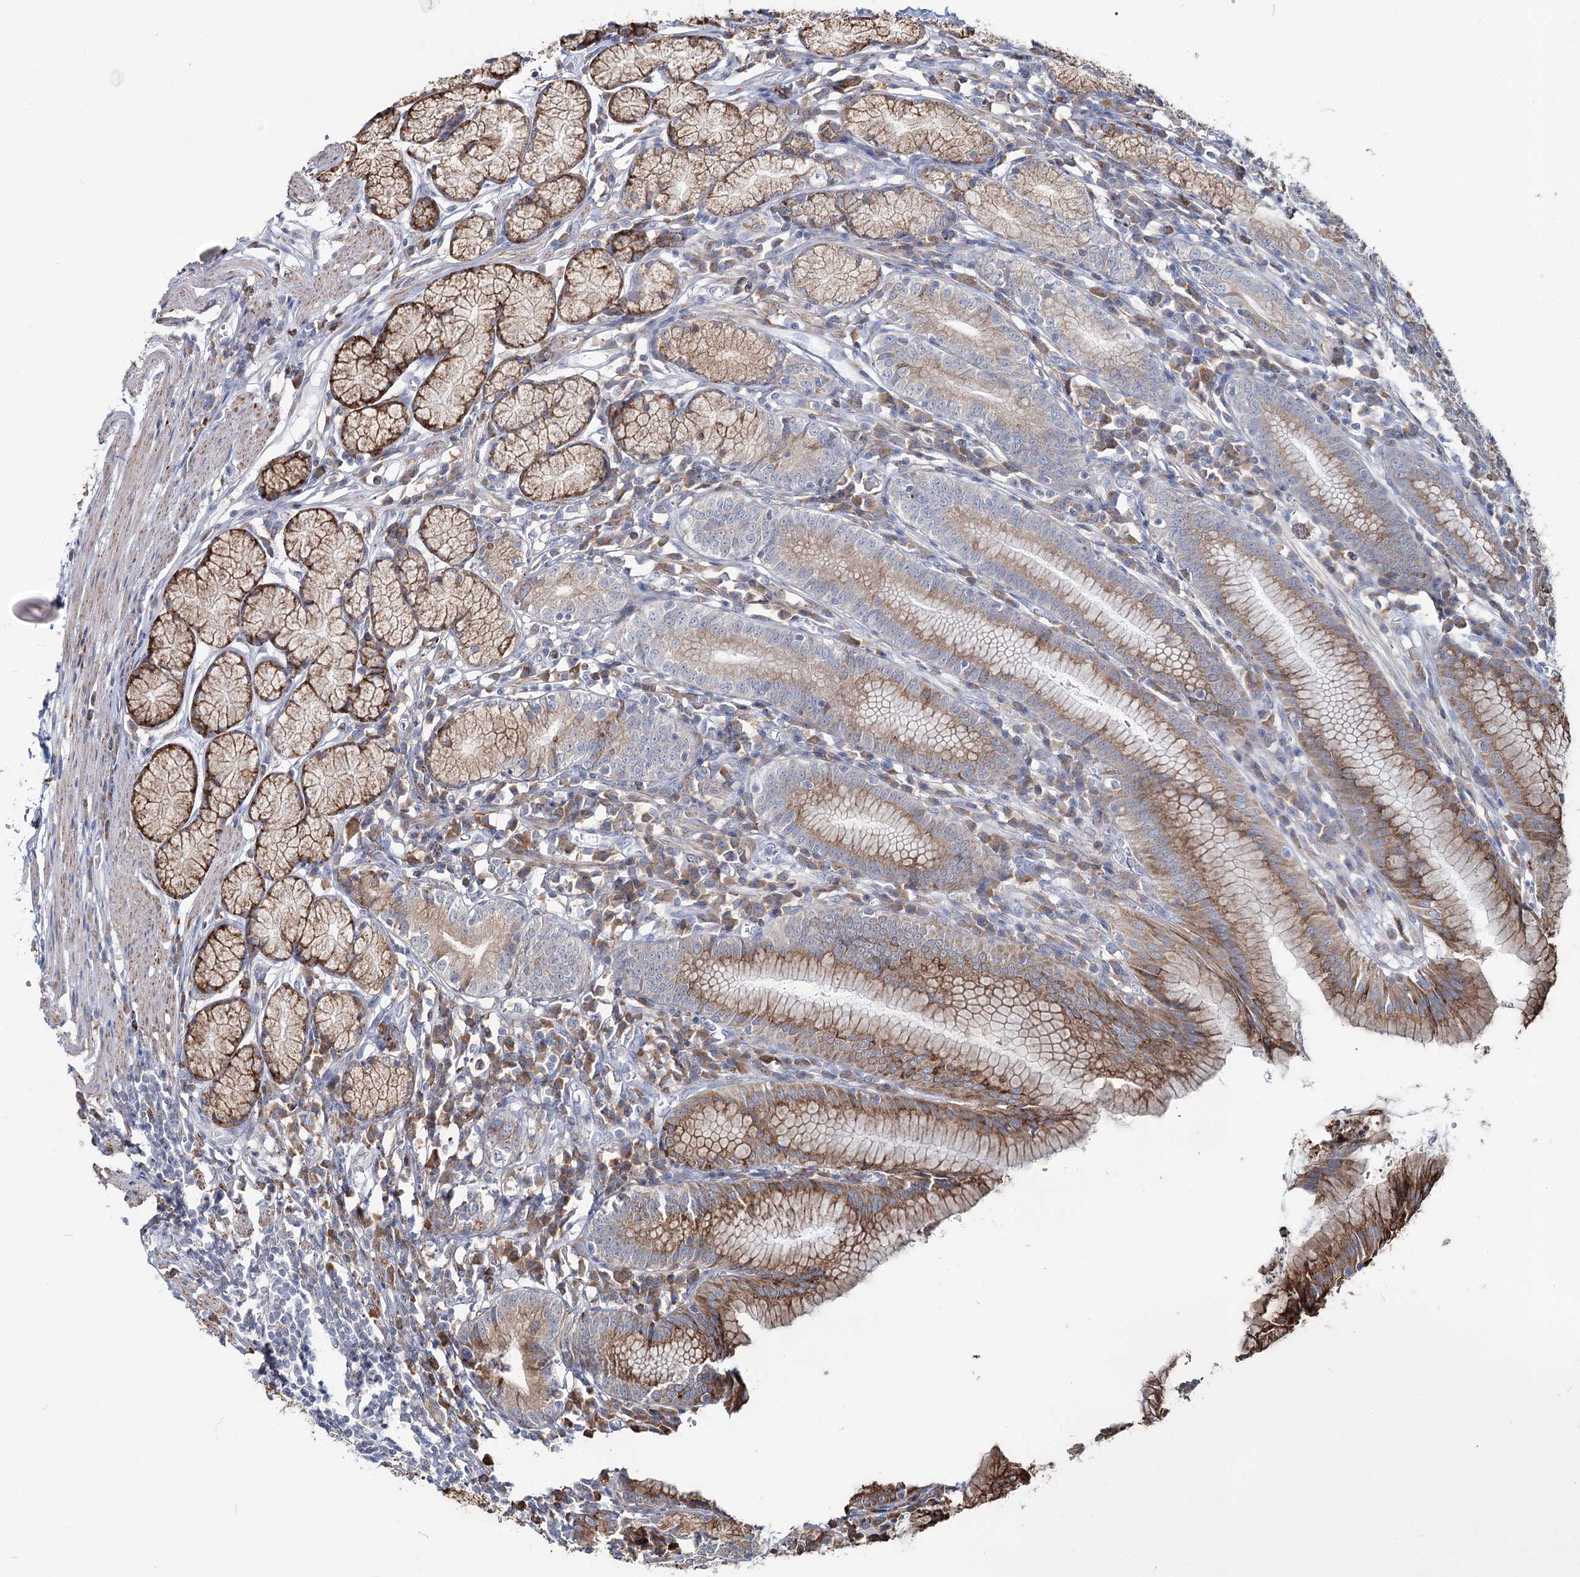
{"staining": {"intensity": "moderate", "quantity": "25%-75%", "location": "cytoplasmic/membranous"}, "tissue": "stomach", "cell_type": "Glandular cells", "image_type": "normal", "snomed": [{"axis": "morphology", "description": "Normal tissue, NOS"}, {"axis": "topography", "description": "Stomach"}], "caption": "Immunohistochemistry (IHC) photomicrograph of benign stomach: stomach stained using IHC shows medium levels of moderate protein expression localized specifically in the cytoplasmic/membranous of glandular cells, appearing as a cytoplasmic/membranous brown color.", "gene": "ZCCHC9", "patient": {"sex": "male", "age": 55}}